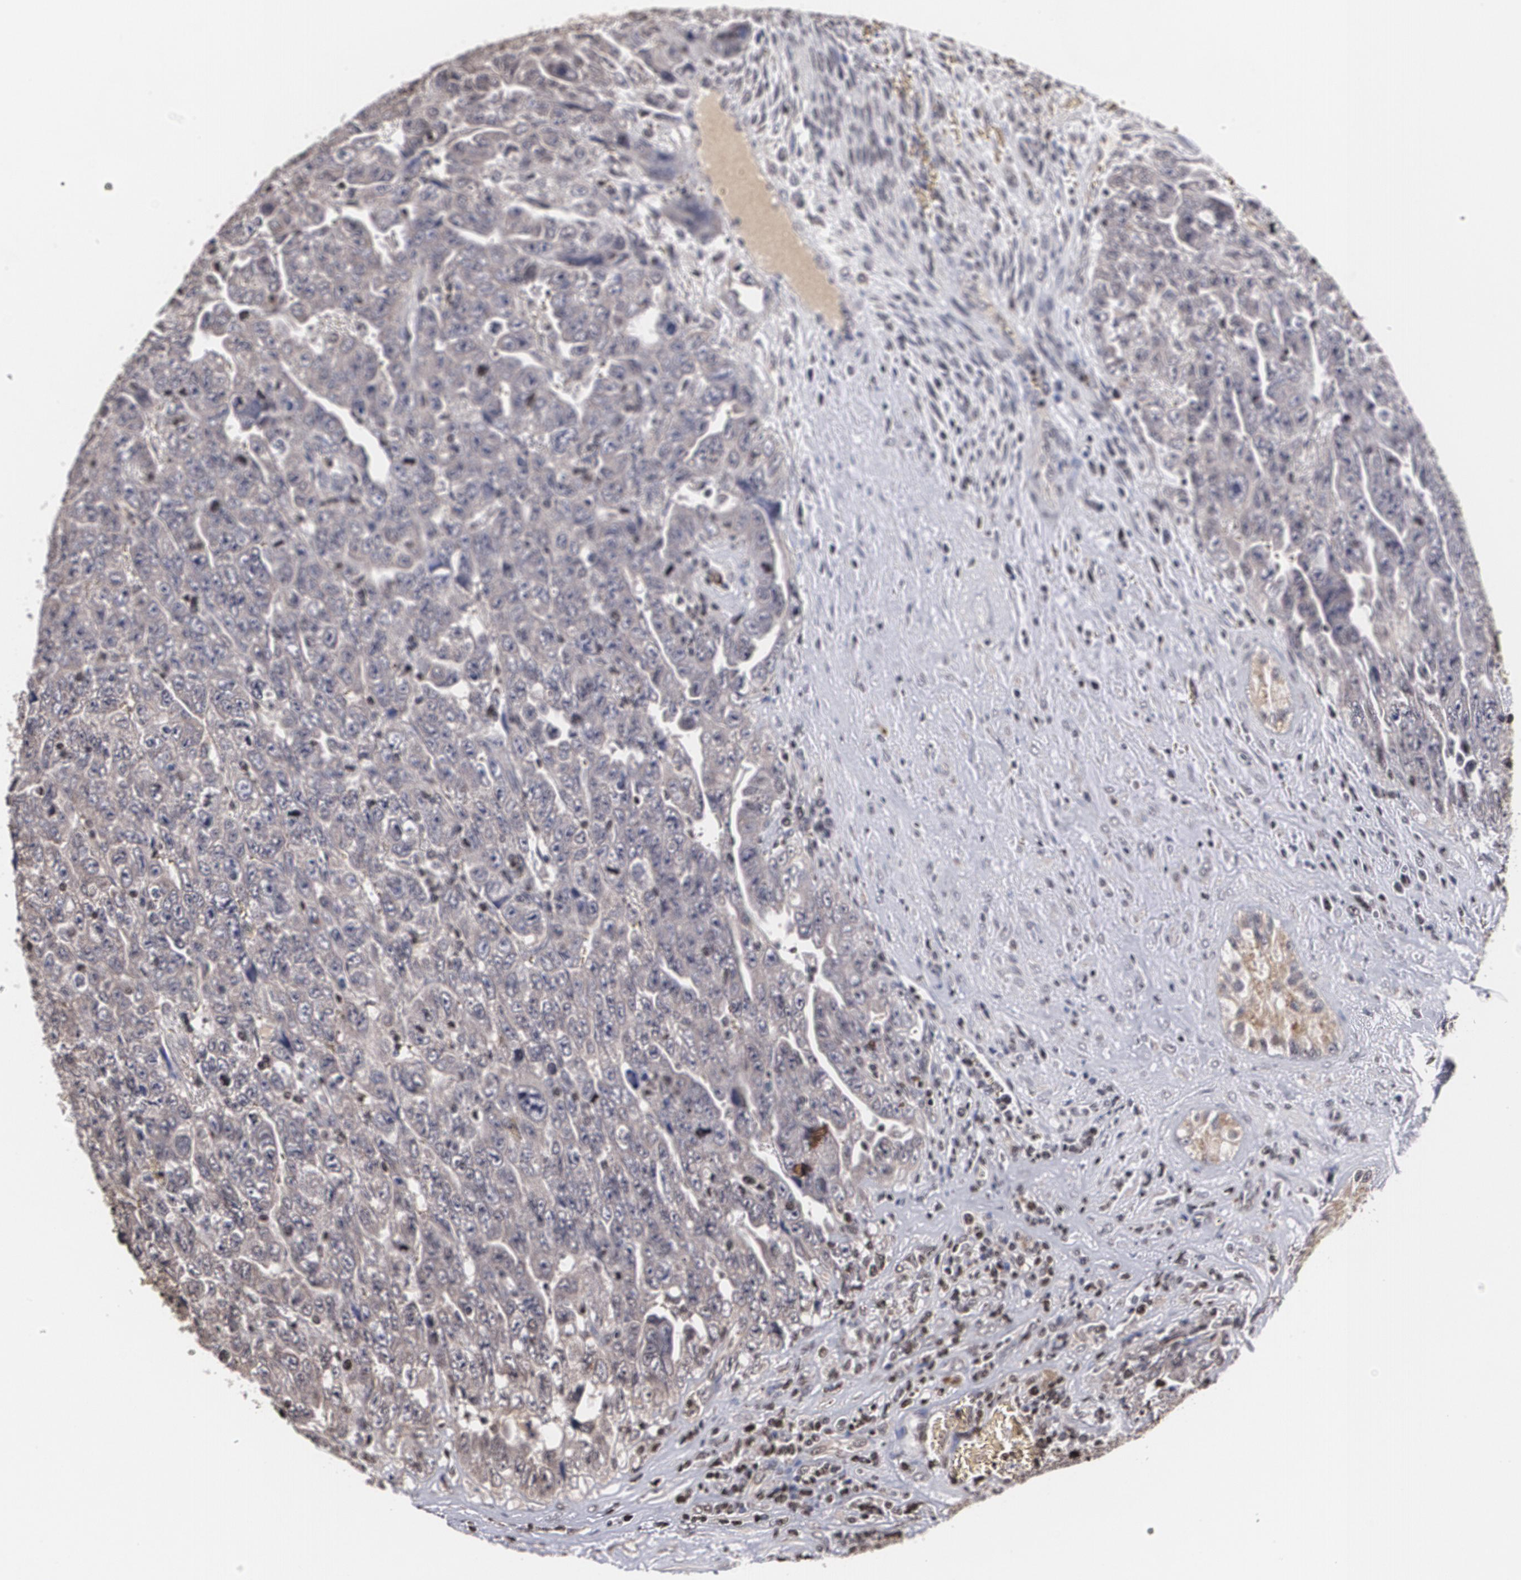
{"staining": {"intensity": "negative", "quantity": "none", "location": "none"}, "tissue": "testis cancer", "cell_type": "Tumor cells", "image_type": "cancer", "snomed": [{"axis": "morphology", "description": "Carcinoma, Embryonal, NOS"}, {"axis": "topography", "description": "Testis"}], "caption": "Immunohistochemistry (IHC) image of neoplastic tissue: human embryonal carcinoma (testis) stained with DAB (3,3'-diaminobenzidine) demonstrates no significant protein positivity in tumor cells.", "gene": "MVP", "patient": {"sex": "male", "age": 28}}